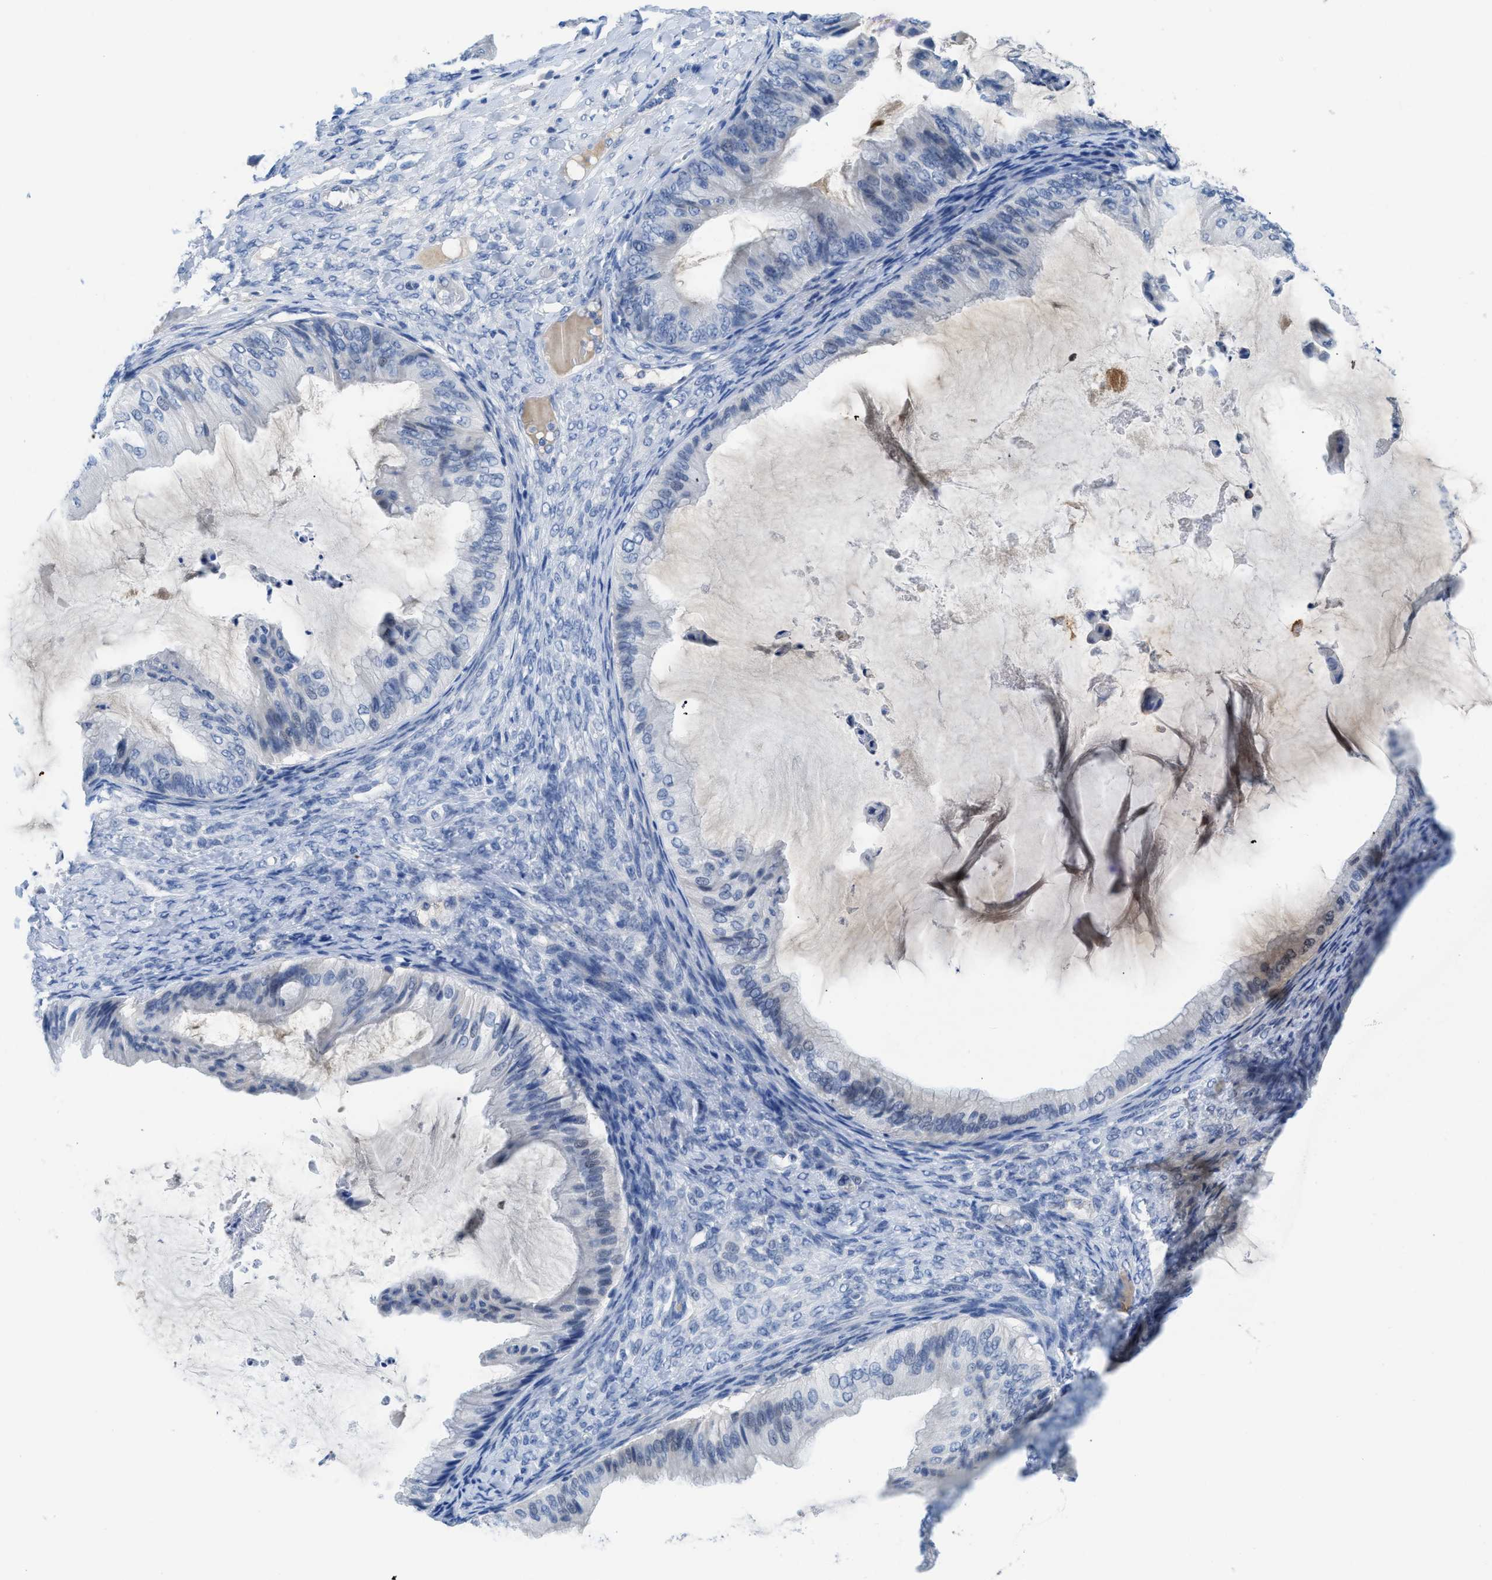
{"staining": {"intensity": "negative", "quantity": "none", "location": "none"}, "tissue": "ovarian cancer", "cell_type": "Tumor cells", "image_type": "cancer", "snomed": [{"axis": "morphology", "description": "Cystadenocarcinoma, mucinous, NOS"}, {"axis": "topography", "description": "Ovary"}], "caption": "Immunohistochemistry micrograph of human ovarian mucinous cystadenocarcinoma stained for a protein (brown), which shows no staining in tumor cells.", "gene": "MBL2", "patient": {"sex": "female", "age": 61}}